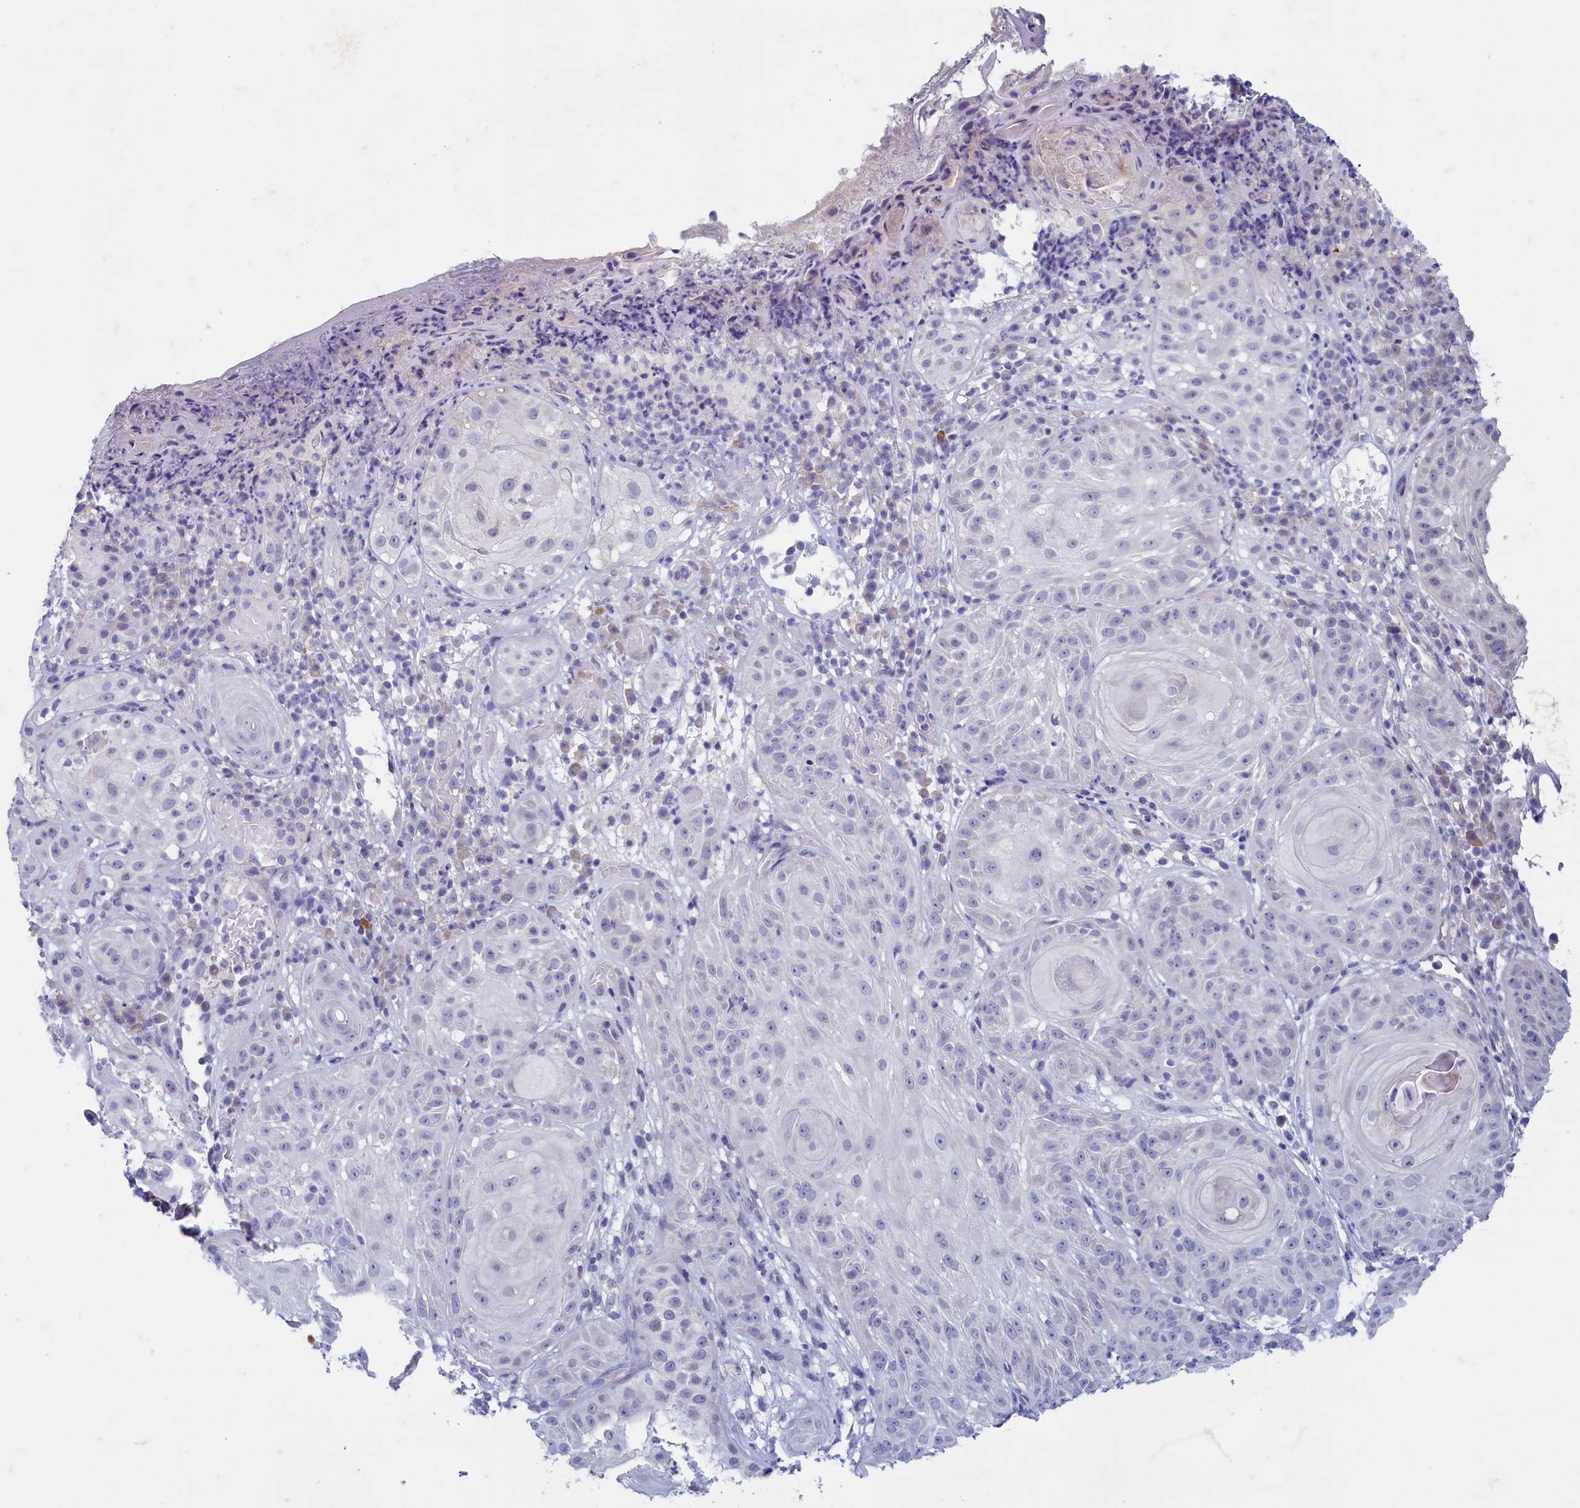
{"staining": {"intensity": "negative", "quantity": "none", "location": "none"}, "tissue": "skin cancer", "cell_type": "Tumor cells", "image_type": "cancer", "snomed": [{"axis": "morphology", "description": "Normal tissue, NOS"}, {"axis": "morphology", "description": "Basal cell carcinoma"}, {"axis": "topography", "description": "Skin"}], "caption": "A histopathology image of skin cancer stained for a protein exhibits no brown staining in tumor cells.", "gene": "MAP1LC3A", "patient": {"sex": "male", "age": 93}}